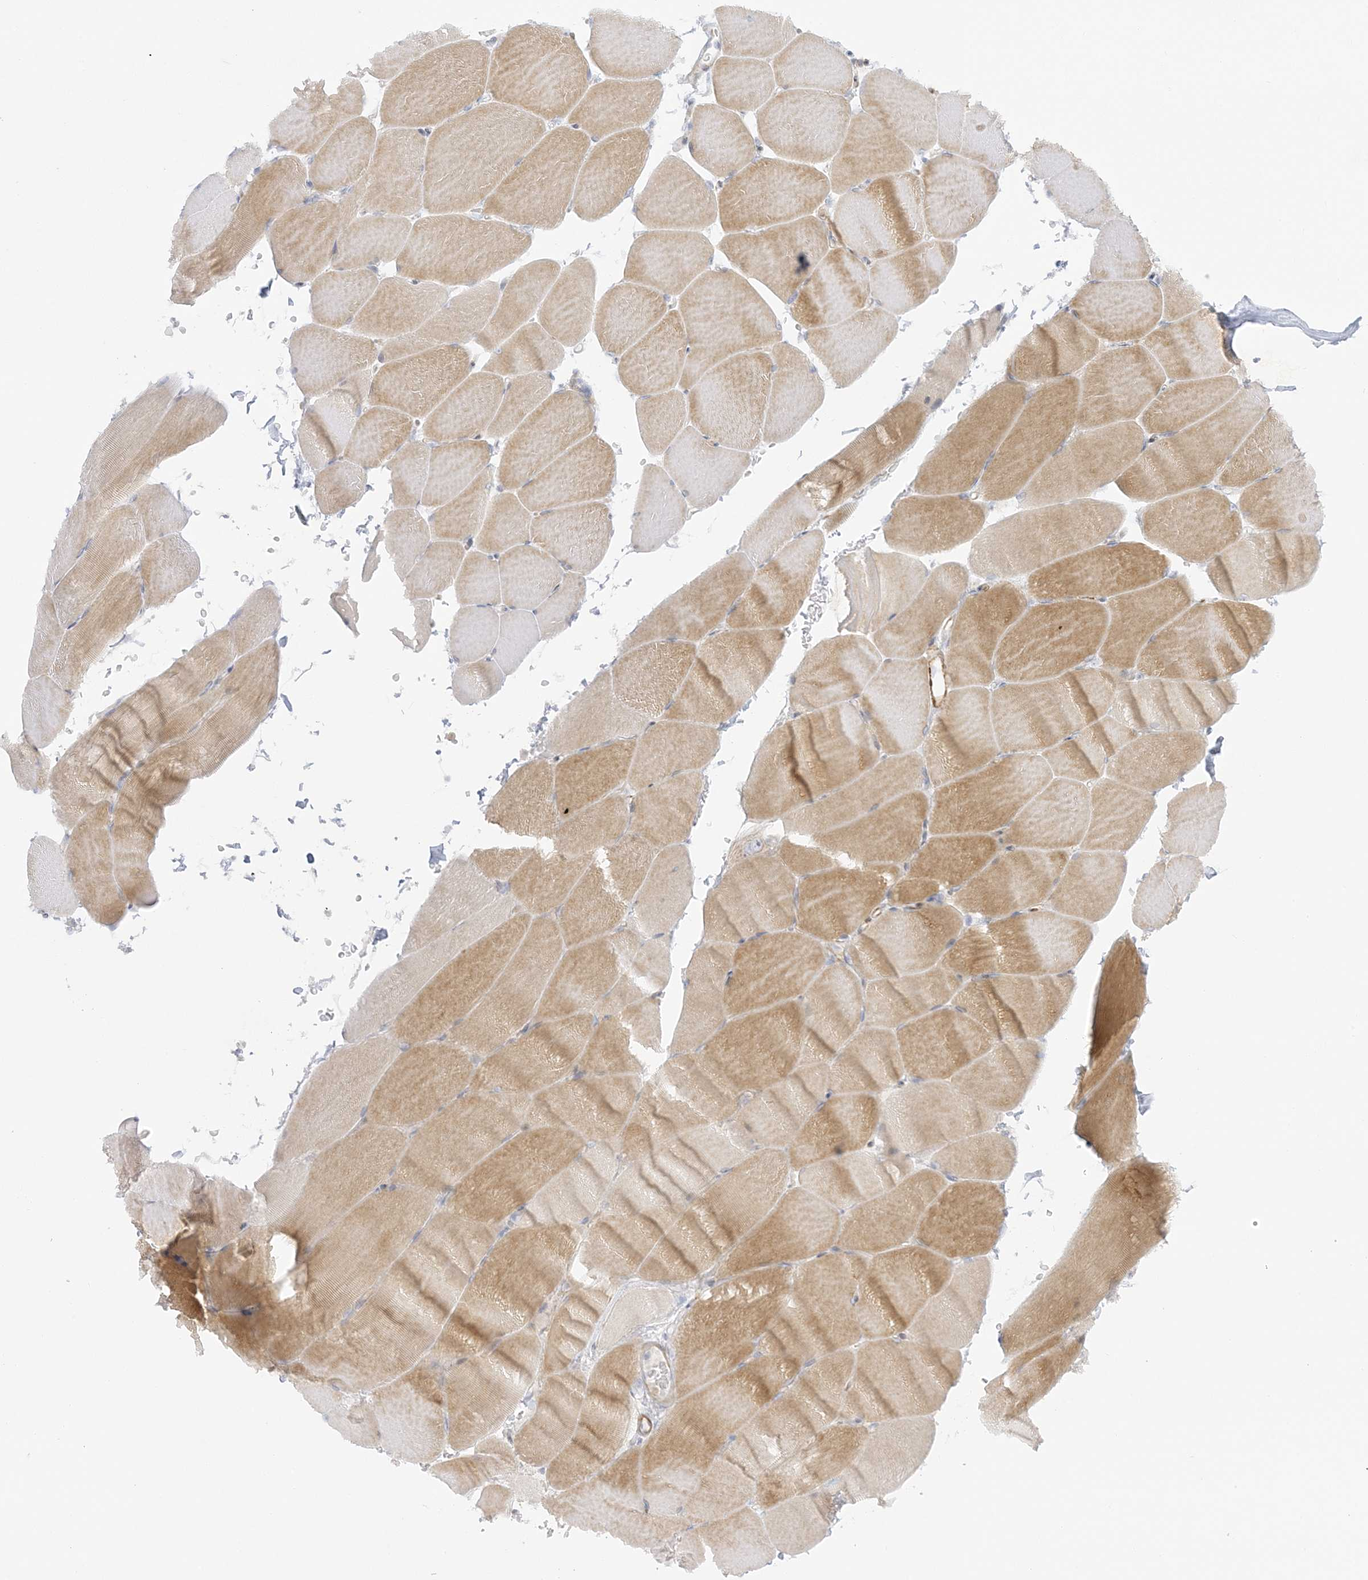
{"staining": {"intensity": "moderate", "quantity": "25%-75%", "location": "cytoplasmic/membranous"}, "tissue": "skeletal muscle", "cell_type": "Myocytes", "image_type": "normal", "snomed": [{"axis": "morphology", "description": "Normal tissue, NOS"}, {"axis": "topography", "description": "Skeletal muscle"}, {"axis": "topography", "description": "Parathyroid gland"}], "caption": "This photomicrograph exhibits IHC staining of normal human skeletal muscle, with medium moderate cytoplasmic/membranous positivity in approximately 25%-75% of myocytes.", "gene": "ICMT", "patient": {"sex": "female", "age": 37}}